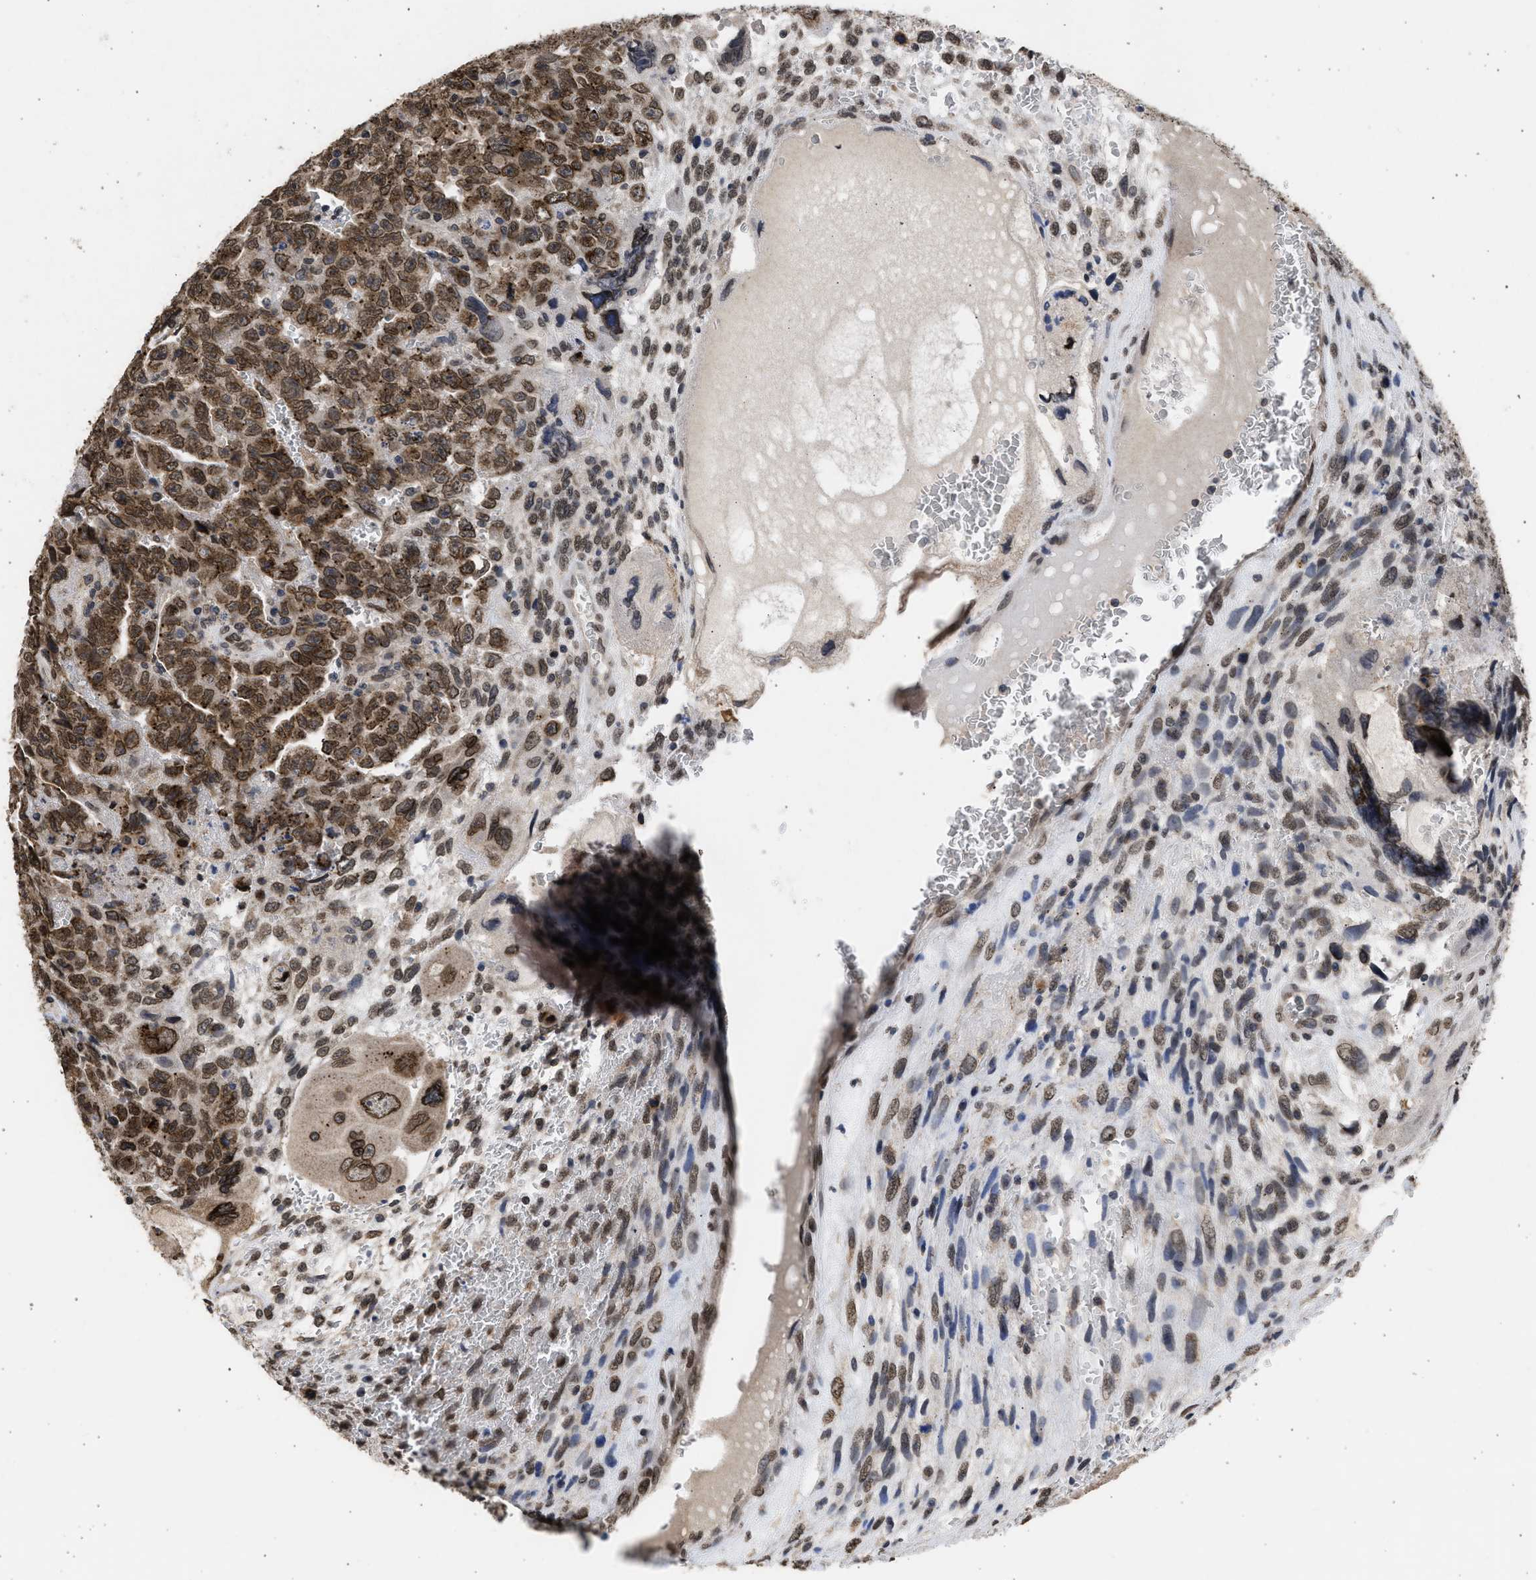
{"staining": {"intensity": "moderate", "quantity": ">75%", "location": "cytoplasmic/membranous,nuclear"}, "tissue": "testis cancer", "cell_type": "Tumor cells", "image_type": "cancer", "snomed": [{"axis": "morphology", "description": "Carcinoma, Embryonal, NOS"}, {"axis": "topography", "description": "Testis"}], "caption": "IHC (DAB (3,3'-diaminobenzidine)) staining of testis embryonal carcinoma reveals moderate cytoplasmic/membranous and nuclear protein positivity in approximately >75% of tumor cells. (IHC, brightfield microscopy, high magnification).", "gene": "NUP35", "patient": {"sex": "male", "age": 28}}